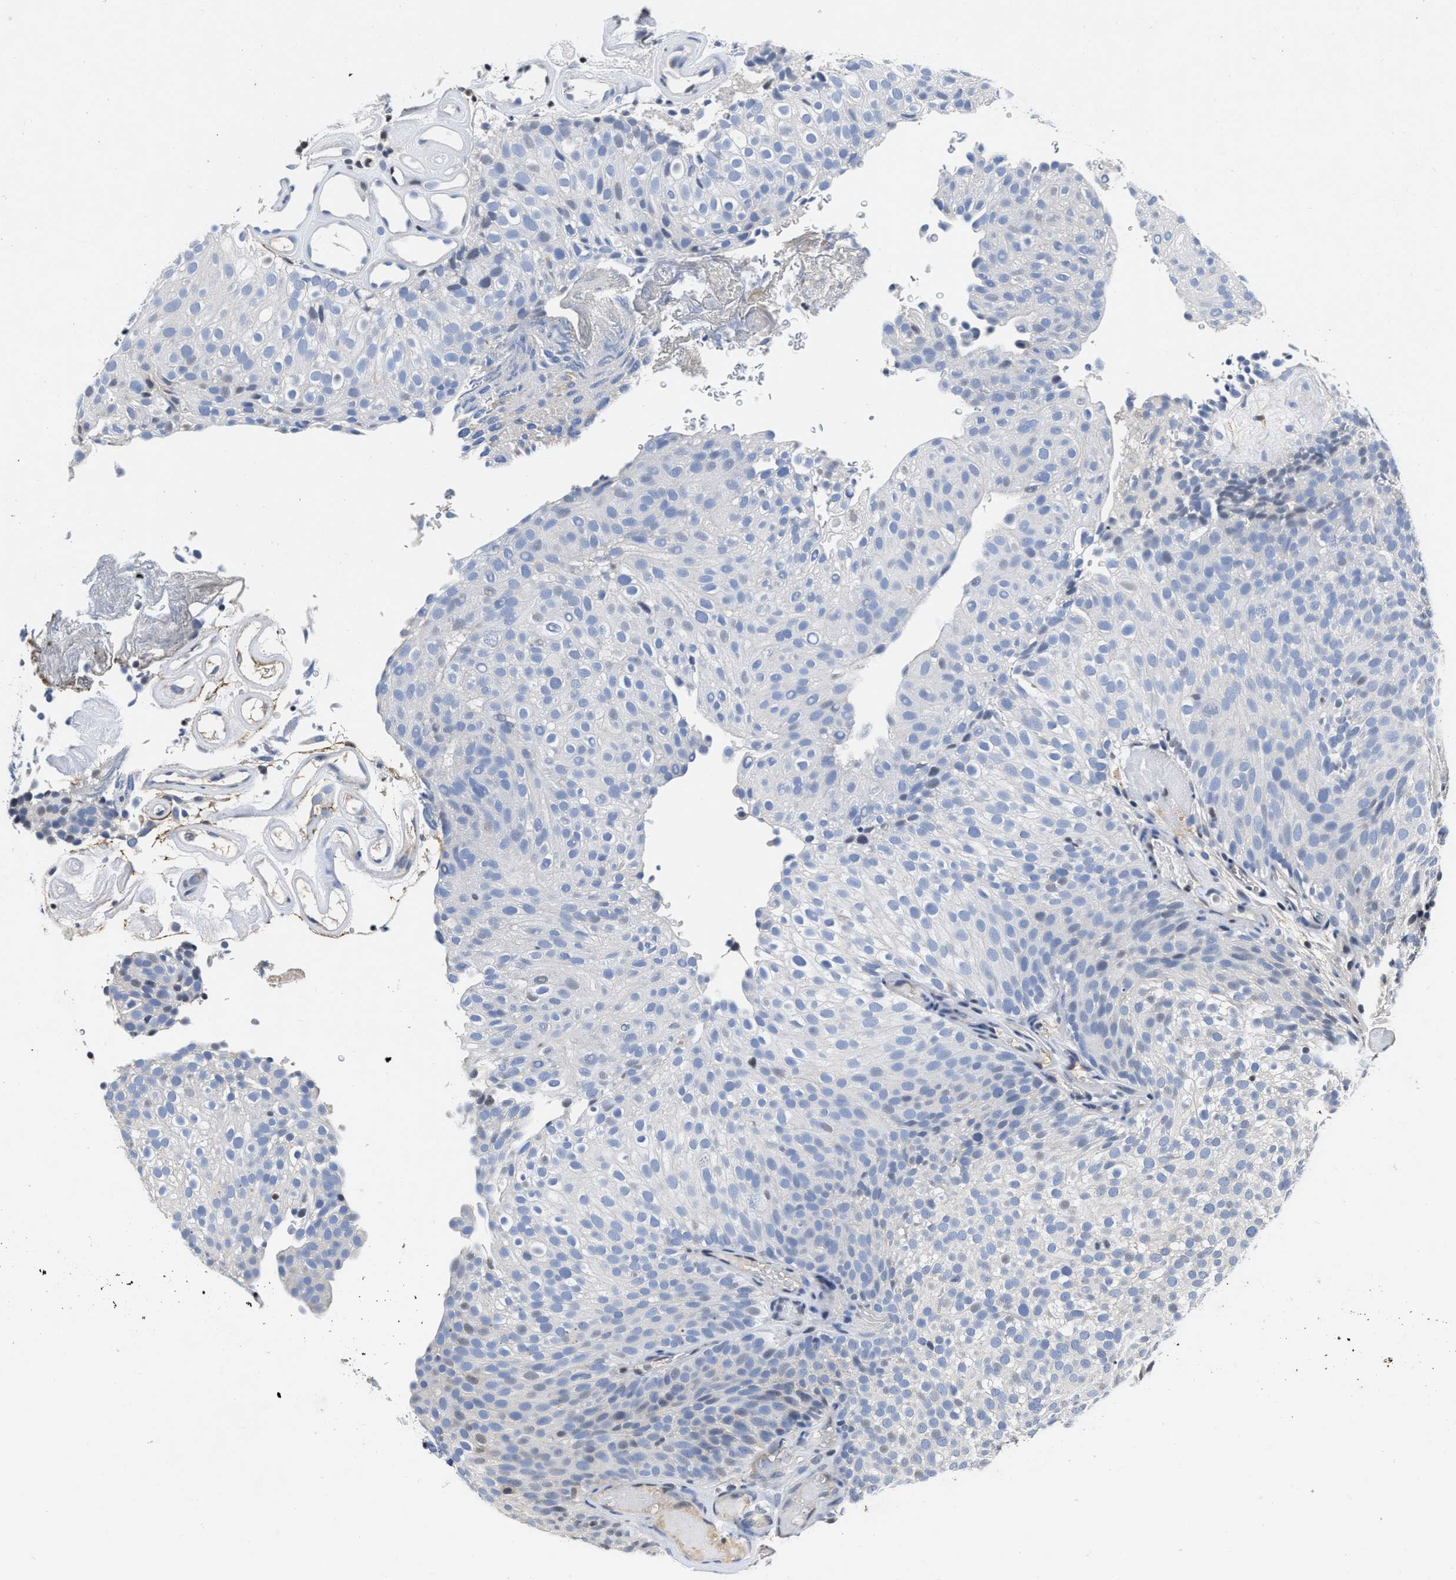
{"staining": {"intensity": "negative", "quantity": "none", "location": "none"}, "tissue": "urothelial cancer", "cell_type": "Tumor cells", "image_type": "cancer", "snomed": [{"axis": "morphology", "description": "Urothelial carcinoma, Low grade"}, {"axis": "topography", "description": "Urinary bladder"}], "caption": "The photomicrograph exhibits no staining of tumor cells in urothelial carcinoma (low-grade).", "gene": "FBLN2", "patient": {"sex": "male", "age": 78}}